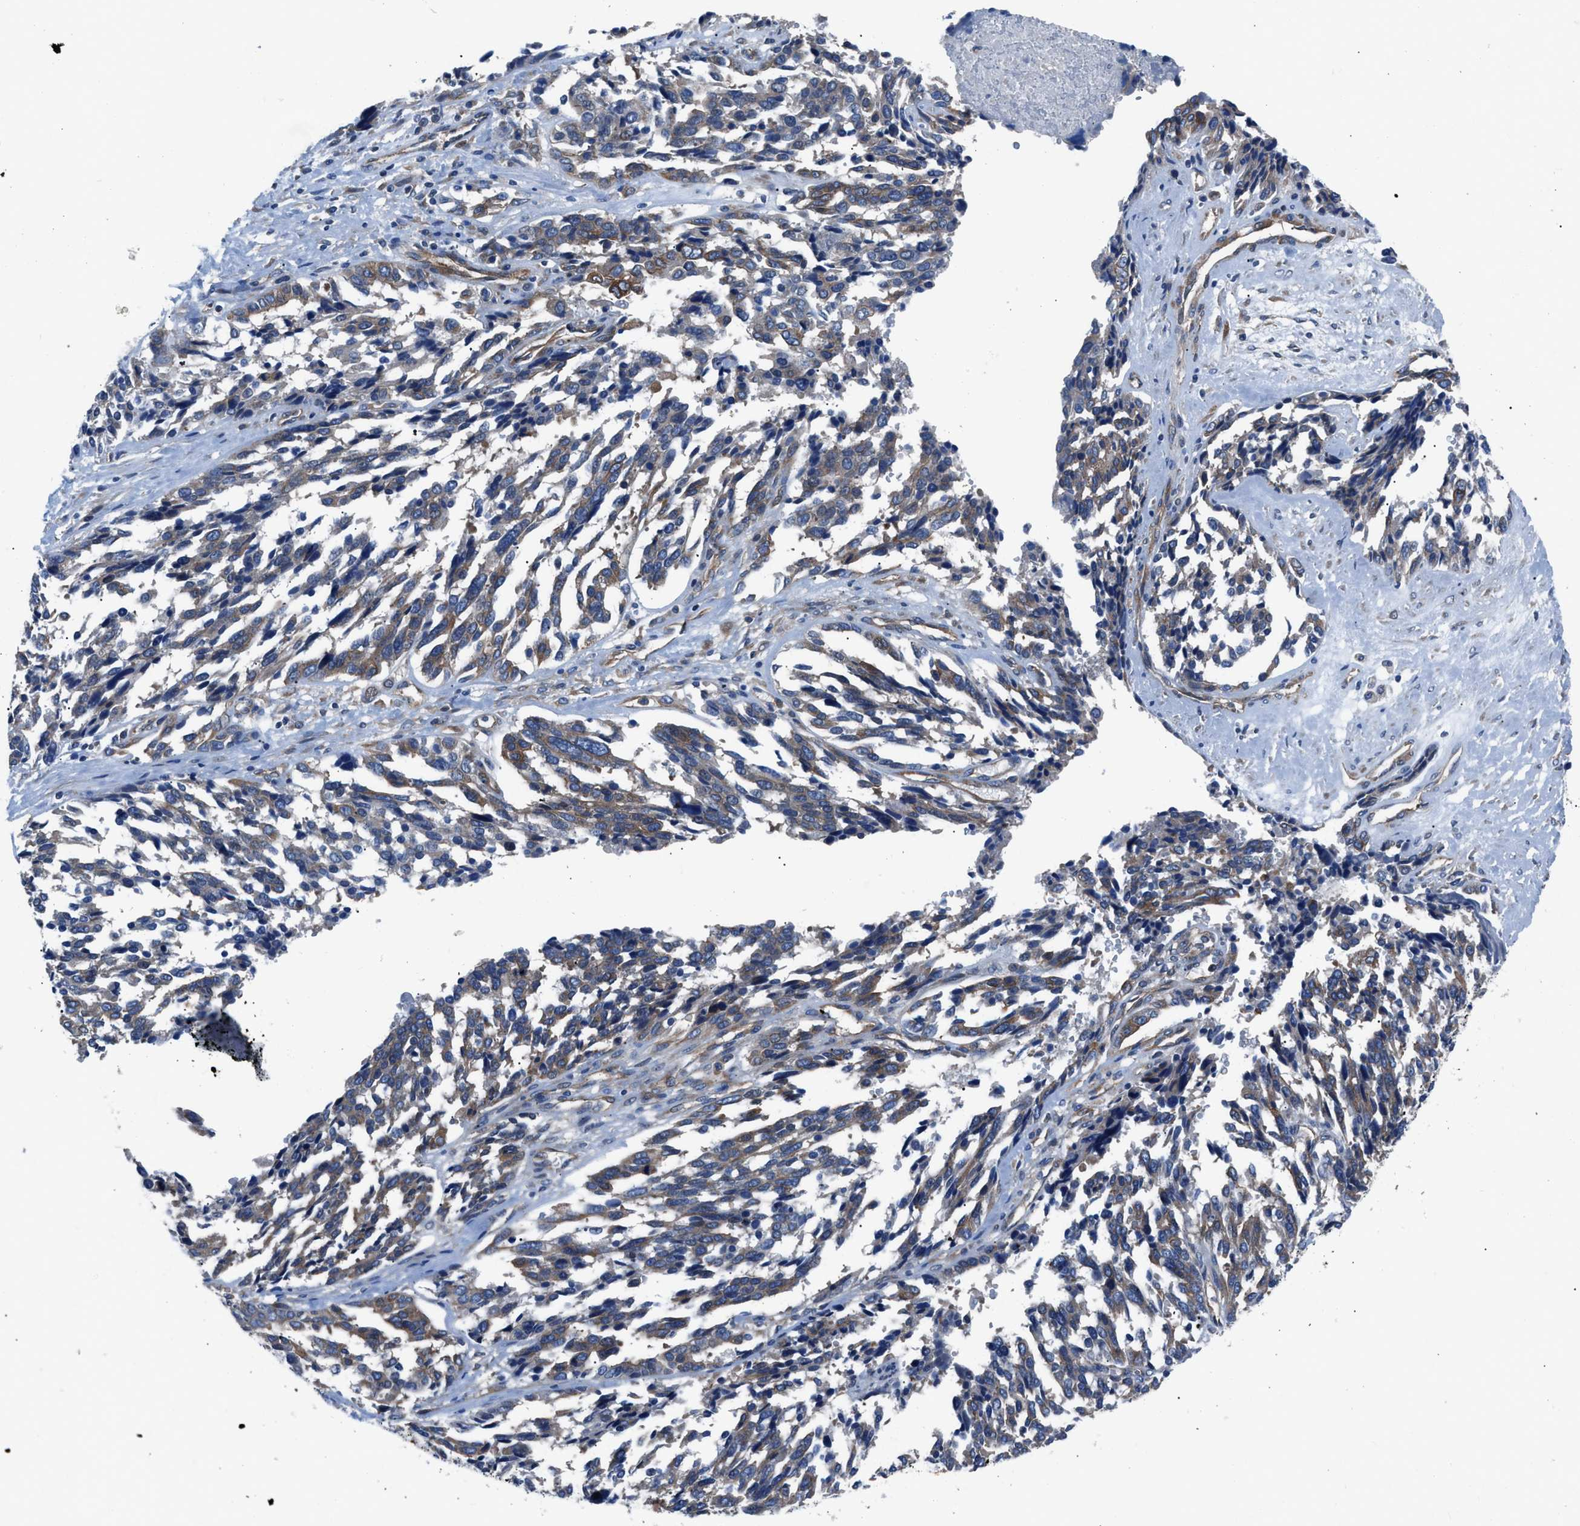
{"staining": {"intensity": "moderate", "quantity": ">75%", "location": "cytoplasmic/membranous"}, "tissue": "ovarian cancer", "cell_type": "Tumor cells", "image_type": "cancer", "snomed": [{"axis": "morphology", "description": "Cystadenocarcinoma, serous, NOS"}, {"axis": "topography", "description": "Ovary"}], "caption": "Brown immunohistochemical staining in human ovarian cancer reveals moderate cytoplasmic/membranous expression in approximately >75% of tumor cells. (DAB (3,3'-diaminobenzidine) = brown stain, brightfield microscopy at high magnification).", "gene": "TRIP4", "patient": {"sex": "female", "age": 44}}